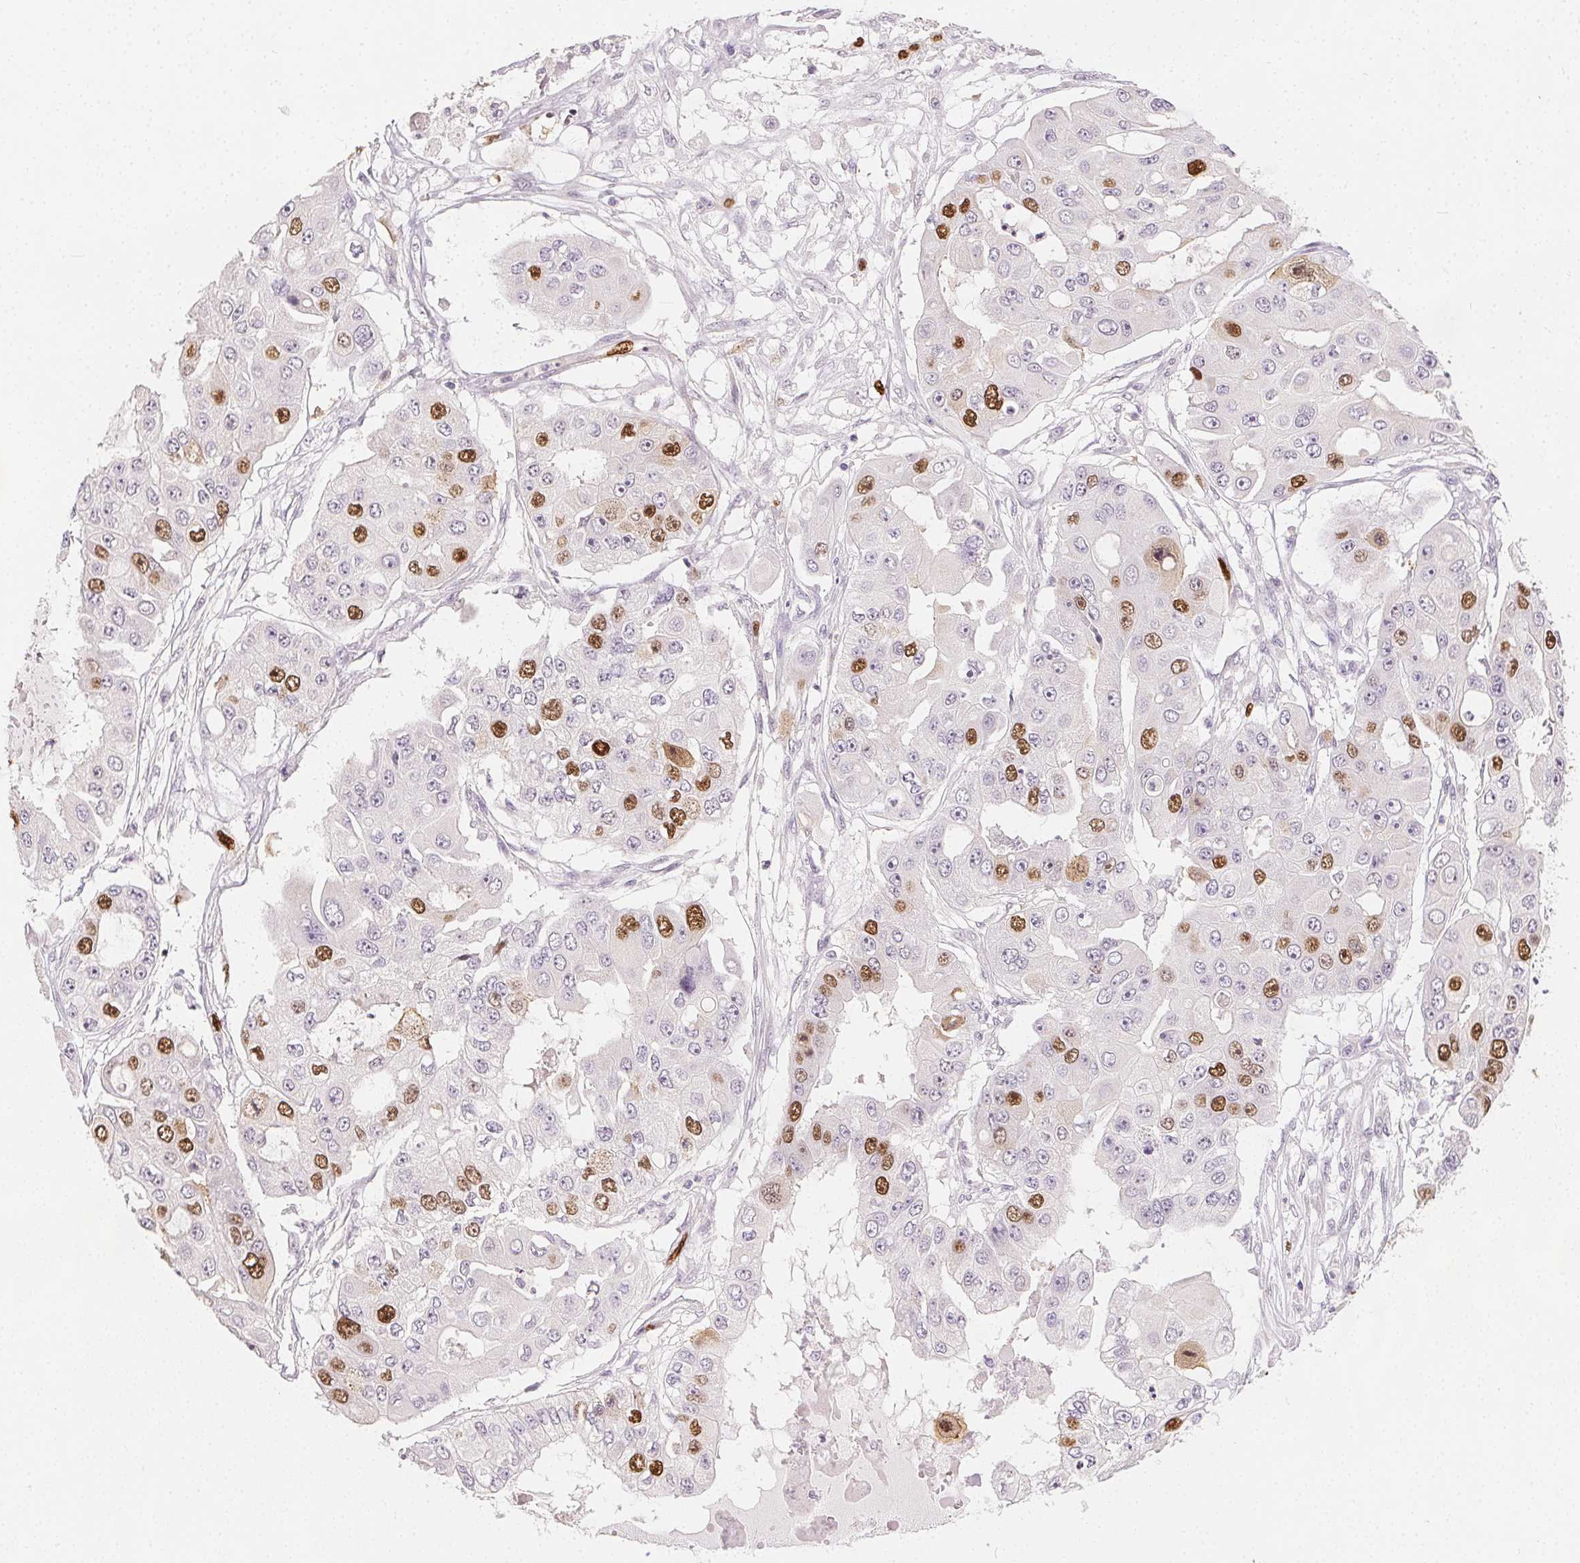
{"staining": {"intensity": "moderate", "quantity": "<25%", "location": "nuclear"}, "tissue": "ovarian cancer", "cell_type": "Tumor cells", "image_type": "cancer", "snomed": [{"axis": "morphology", "description": "Cystadenocarcinoma, serous, NOS"}, {"axis": "topography", "description": "Ovary"}], "caption": "Immunohistochemical staining of ovarian serous cystadenocarcinoma reveals moderate nuclear protein staining in about <25% of tumor cells.", "gene": "ANLN", "patient": {"sex": "female", "age": 56}}